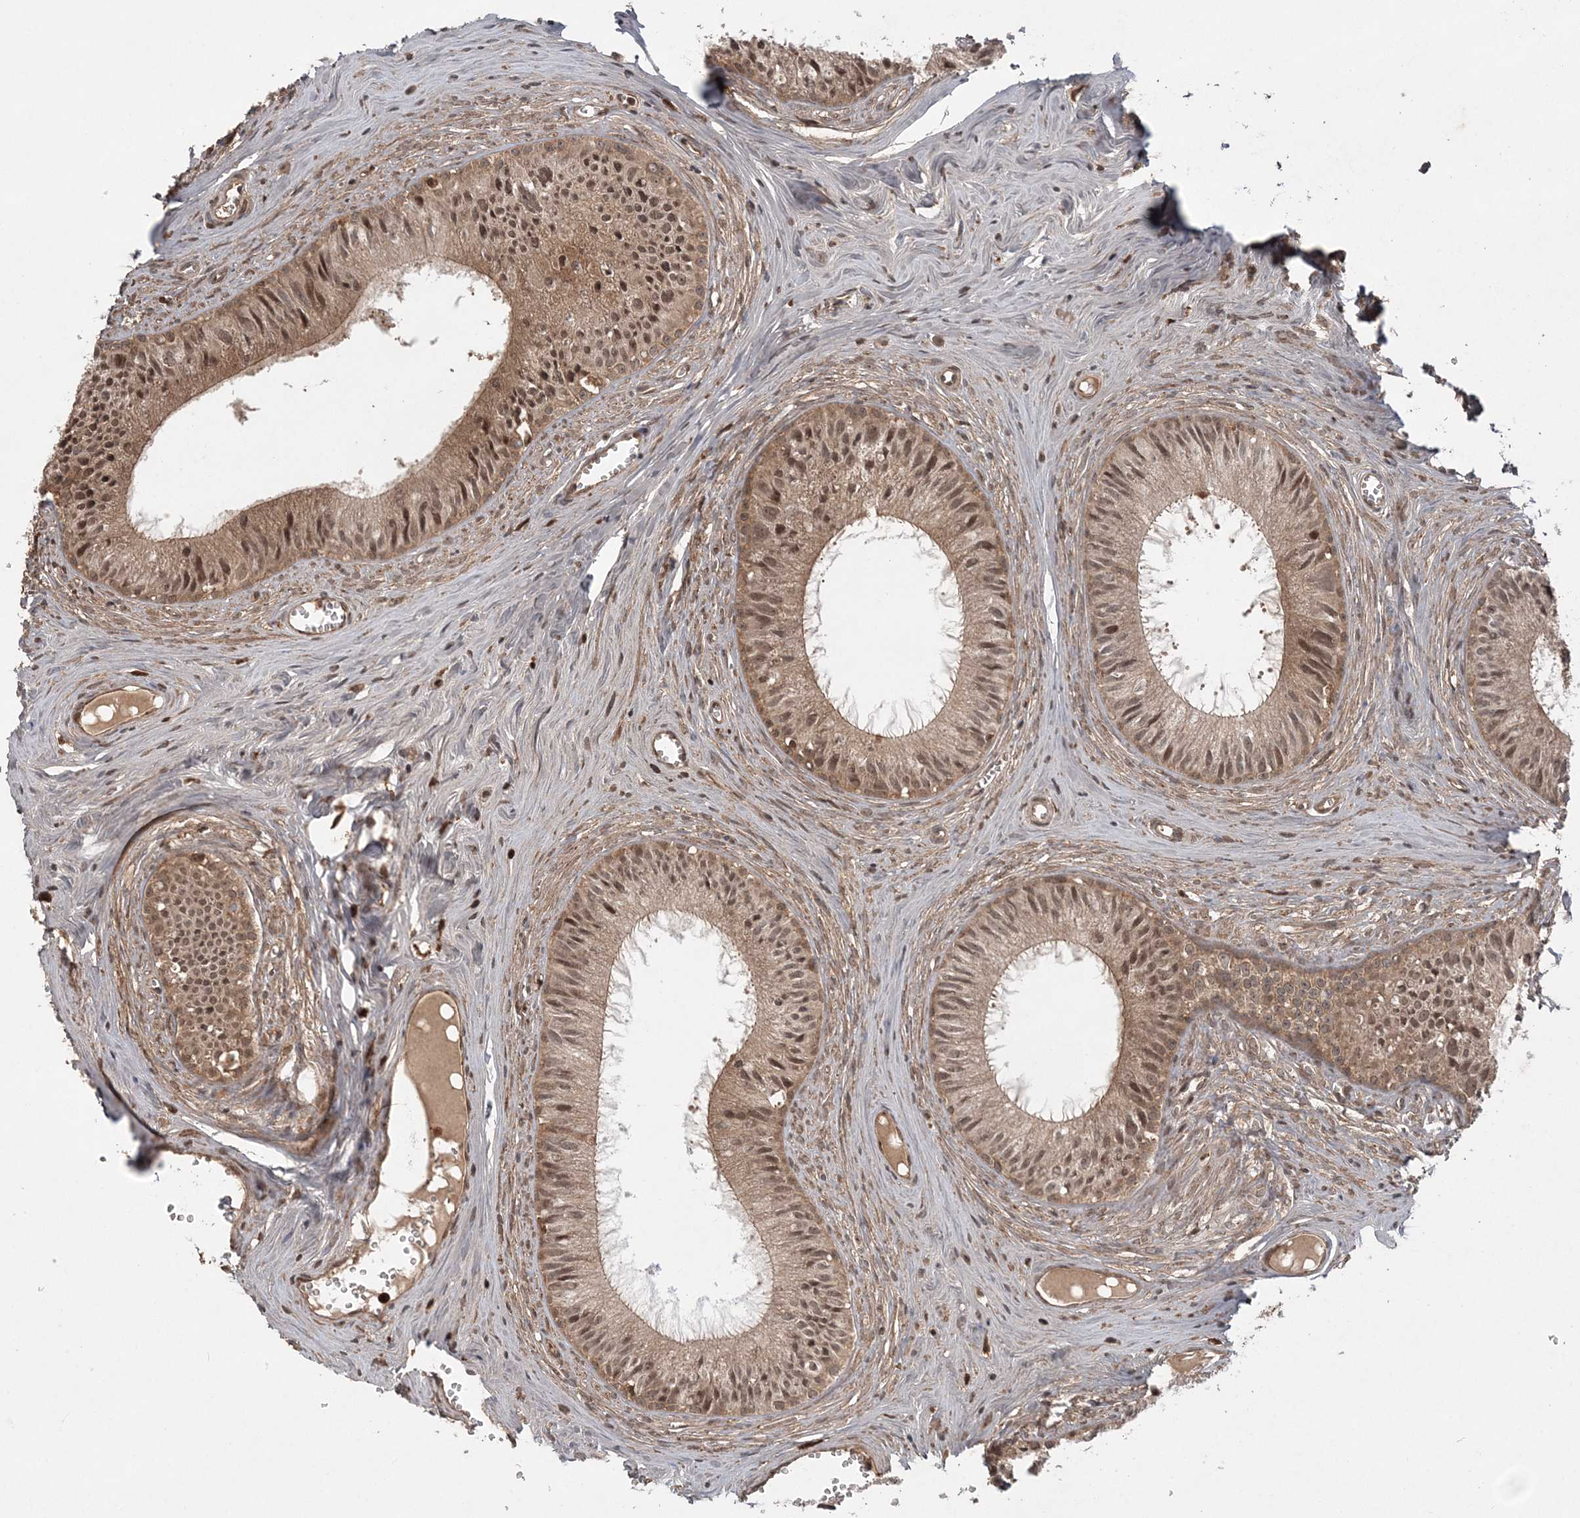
{"staining": {"intensity": "moderate", "quantity": ">75%", "location": "cytoplasmic/membranous,nuclear"}, "tissue": "epididymis", "cell_type": "Glandular cells", "image_type": "normal", "snomed": [{"axis": "morphology", "description": "Normal tissue, NOS"}, {"axis": "topography", "description": "Epididymis"}], "caption": "The micrograph displays immunohistochemical staining of benign epididymis. There is moderate cytoplasmic/membranous,nuclear staining is appreciated in approximately >75% of glandular cells.", "gene": "LACC1", "patient": {"sex": "male", "age": 36}}